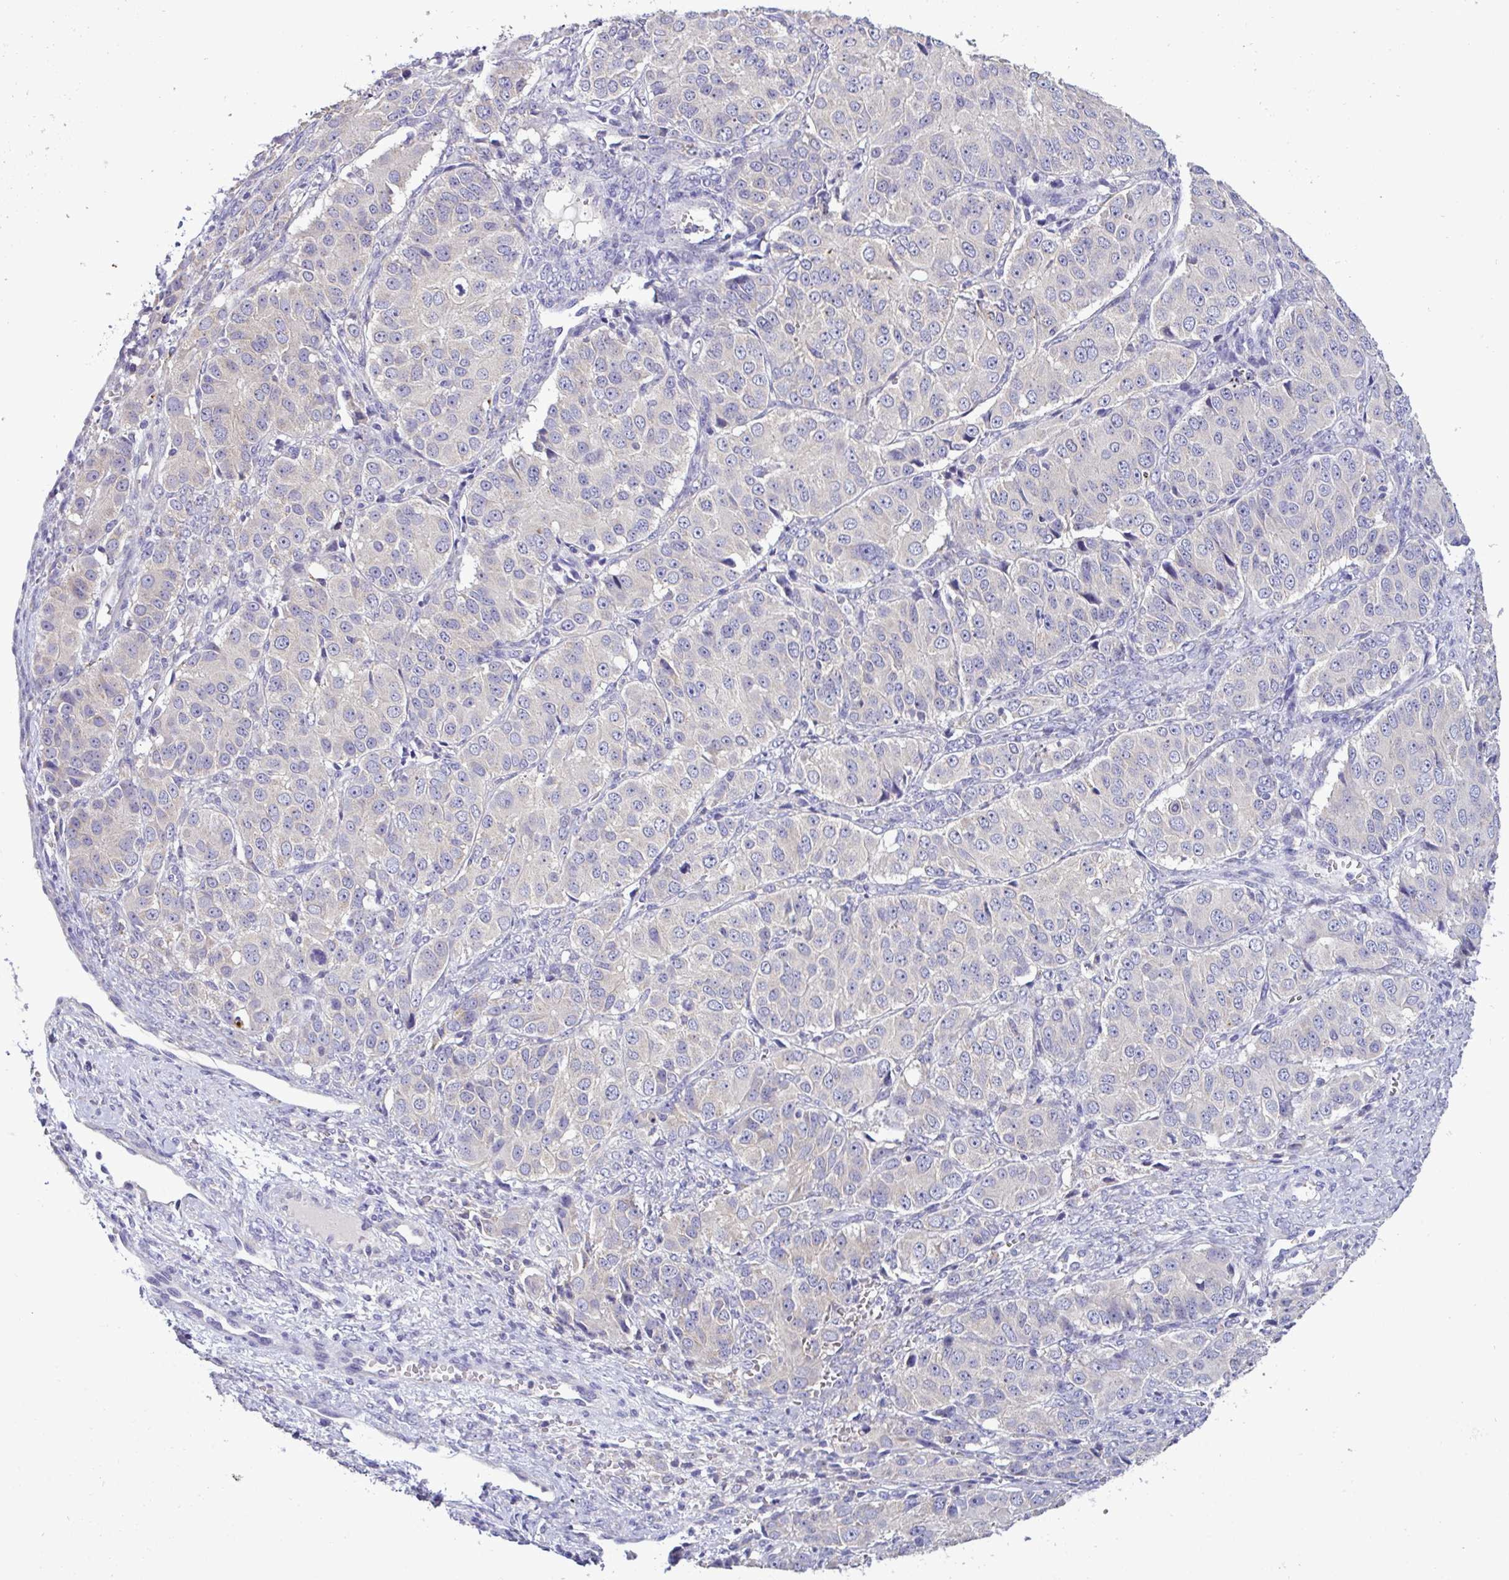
{"staining": {"intensity": "negative", "quantity": "none", "location": "none"}, "tissue": "ovarian cancer", "cell_type": "Tumor cells", "image_type": "cancer", "snomed": [{"axis": "morphology", "description": "Carcinoma, endometroid"}, {"axis": "topography", "description": "Ovary"}], "caption": "Tumor cells are negative for protein expression in human ovarian cancer.", "gene": "ST8SIA2", "patient": {"sex": "female", "age": 51}}